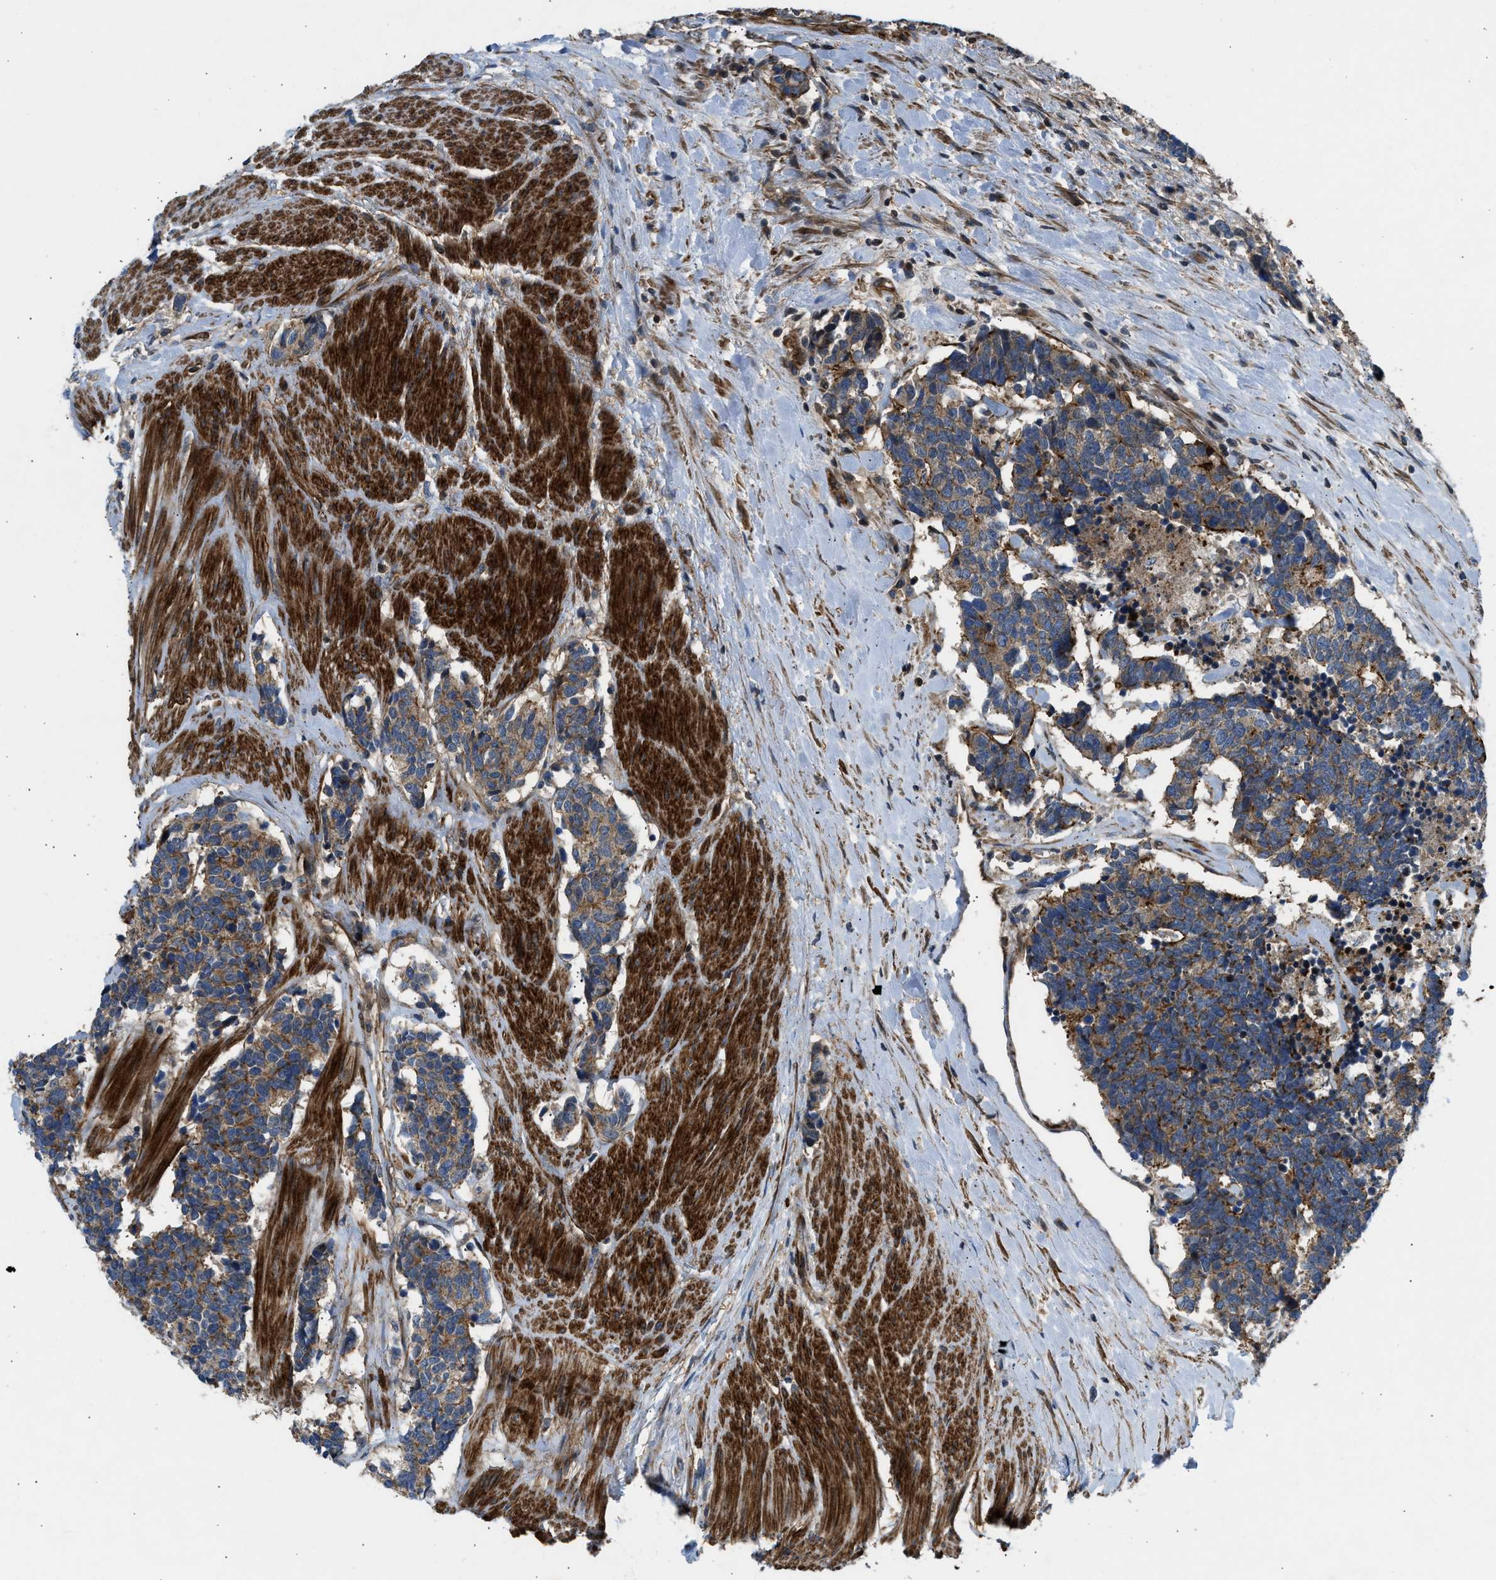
{"staining": {"intensity": "moderate", "quantity": ">75%", "location": "cytoplasmic/membranous"}, "tissue": "carcinoid", "cell_type": "Tumor cells", "image_type": "cancer", "snomed": [{"axis": "morphology", "description": "Carcinoma, NOS"}, {"axis": "morphology", "description": "Carcinoid, malignant, NOS"}, {"axis": "topography", "description": "Urinary bladder"}], "caption": "Tumor cells display moderate cytoplasmic/membranous positivity in about >75% of cells in carcinoid.", "gene": "NYNRIN", "patient": {"sex": "male", "age": 57}}